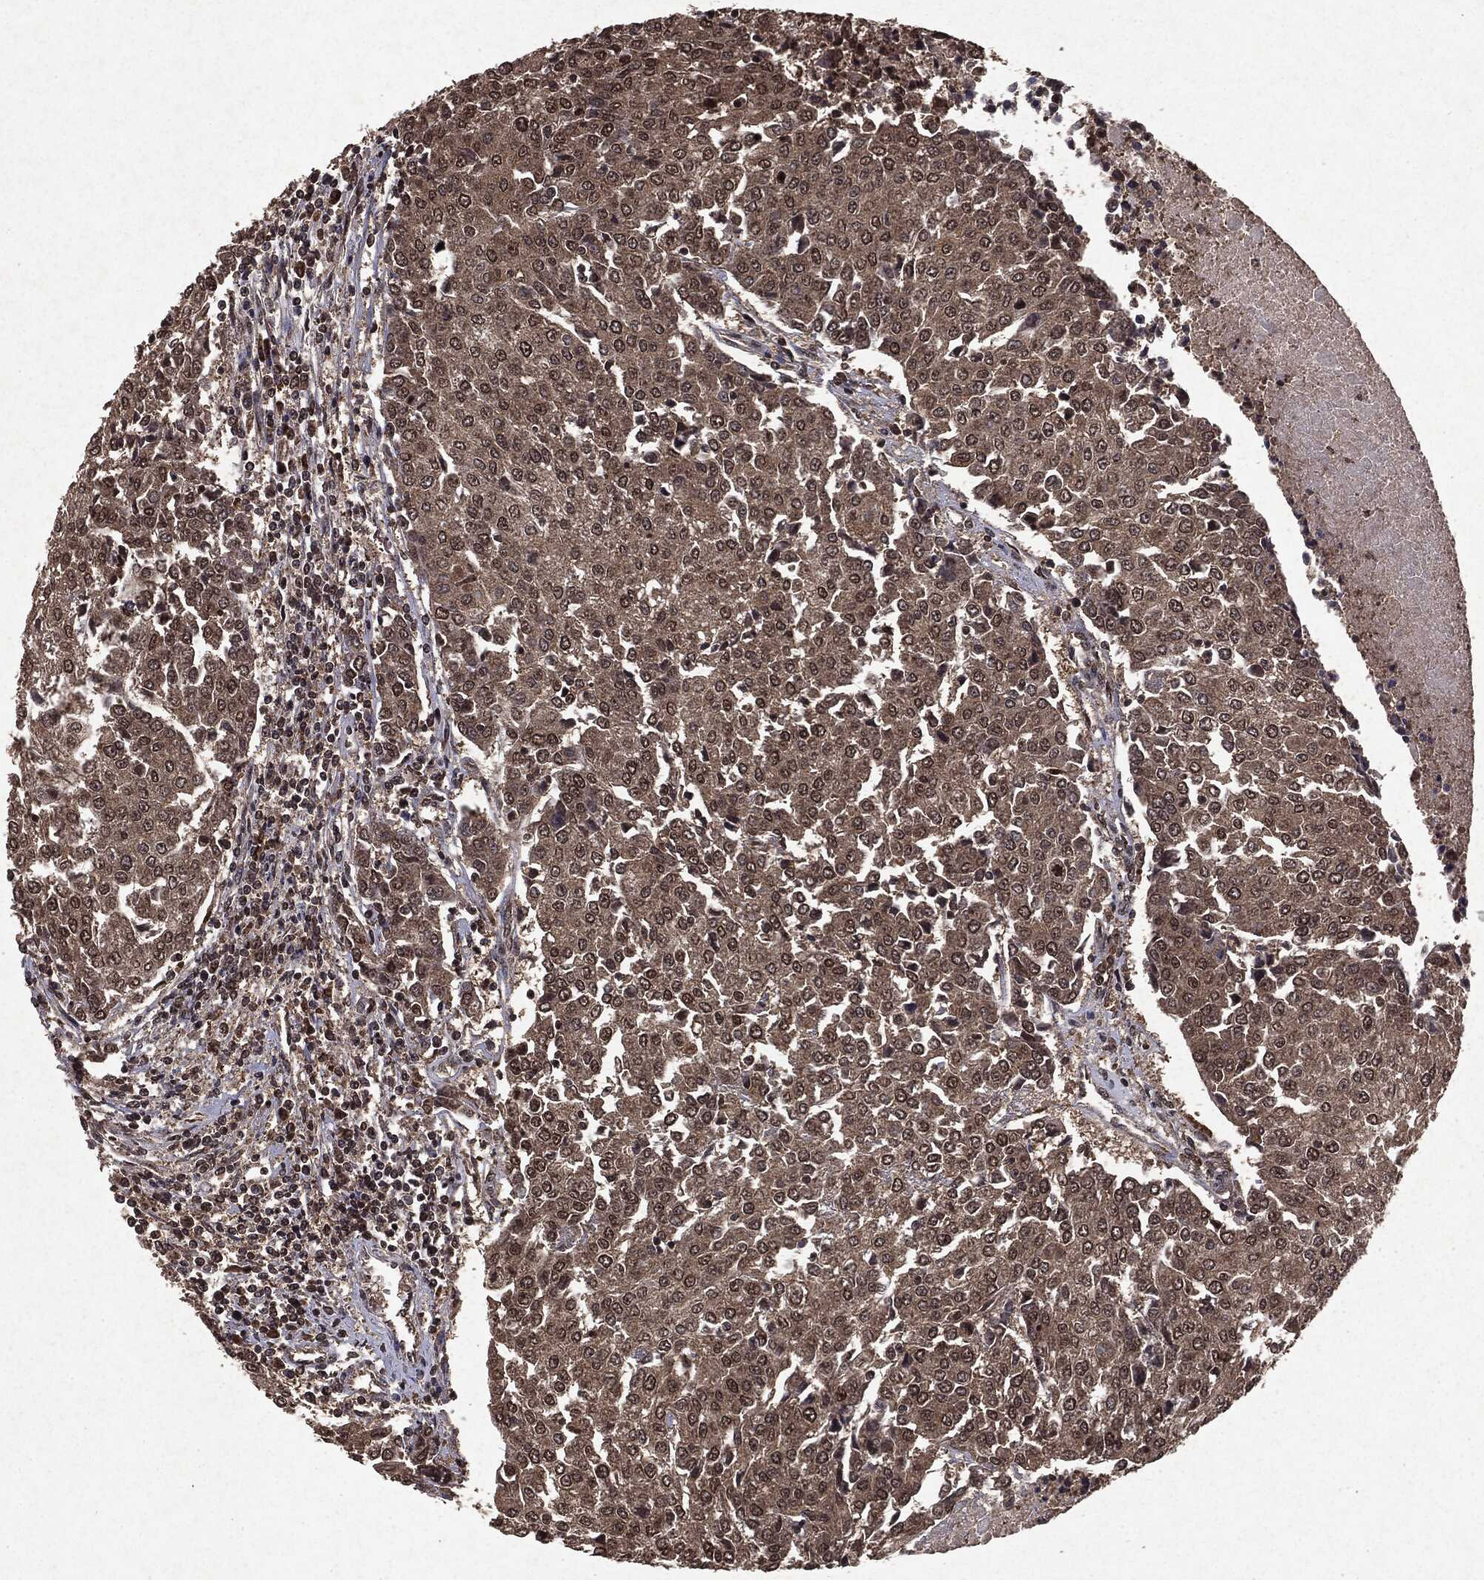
{"staining": {"intensity": "moderate", "quantity": ">75%", "location": "cytoplasmic/membranous,nuclear"}, "tissue": "urothelial cancer", "cell_type": "Tumor cells", "image_type": "cancer", "snomed": [{"axis": "morphology", "description": "Urothelial carcinoma, High grade"}, {"axis": "topography", "description": "Urinary bladder"}], "caption": "Immunohistochemical staining of human urothelial cancer exhibits medium levels of moderate cytoplasmic/membranous and nuclear protein staining in about >75% of tumor cells.", "gene": "PEBP1", "patient": {"sex": "female", "age": 85}}